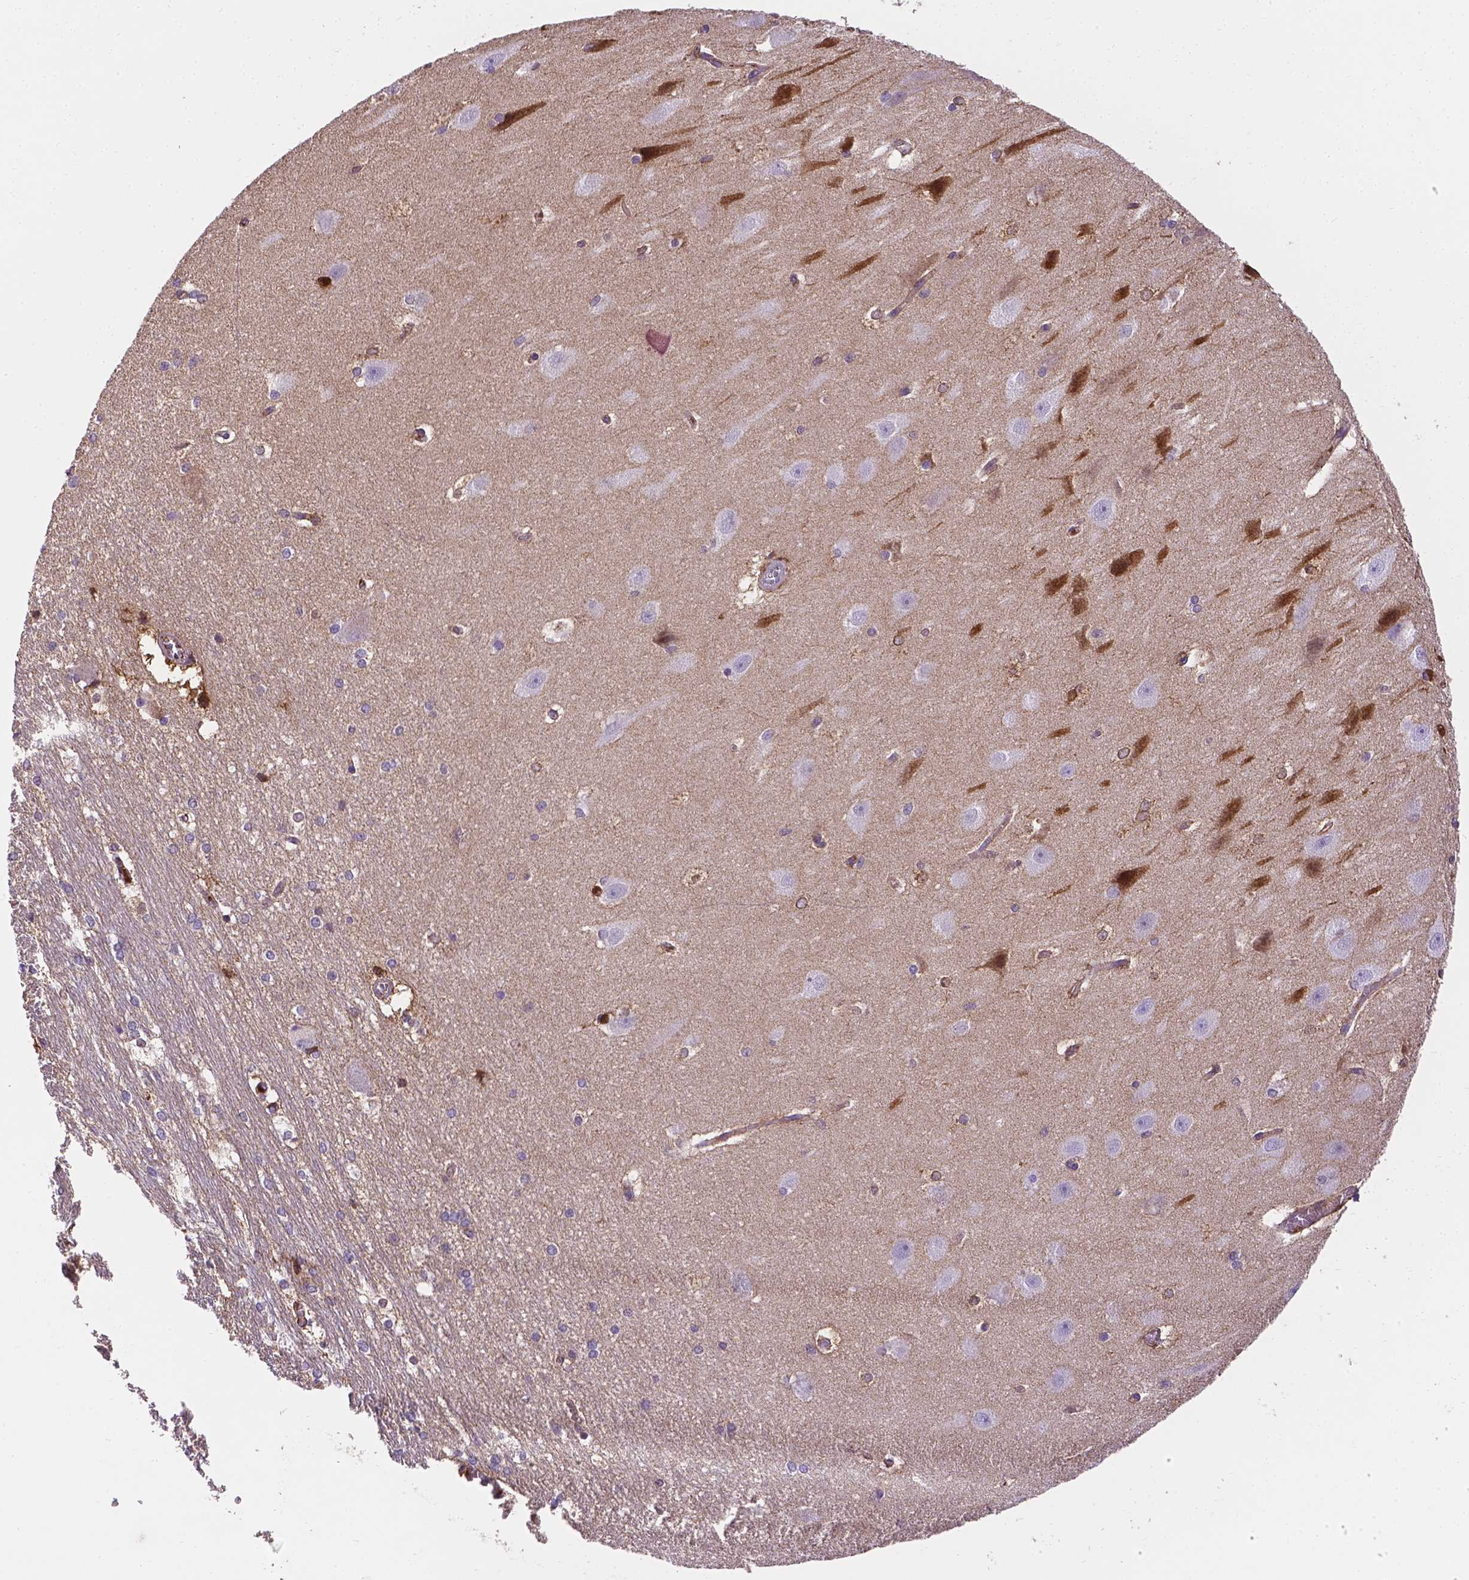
{"staining": {"intensity": "strong", "quantity": "<25%", "location": "cytoplasmic/membranous,nuclear"}, "tissue": "hippocampus", "cell_type": "Glial cells", "image_type": "normal", "snomed": [{"axis": "morphology", "description": "Normal tissue, NOS"}, {"axis": "topography", "description": "Cerebral cortex"}, {"axis": "topography", "description": "Hippocampus"}], "caption": "IHC histopathology image of benign hippocampus: human hippocampus stained using immunohistochemistry (IHC) shows medium levels of strong protein expression localized specifically in the cytoplasmic/membranous,nuclear of glial cells, appearing as a cytoplasmic/membranous,nuclear brown color.", "gene": "APOE", "patient": {"sex": "female", "age": 19}}